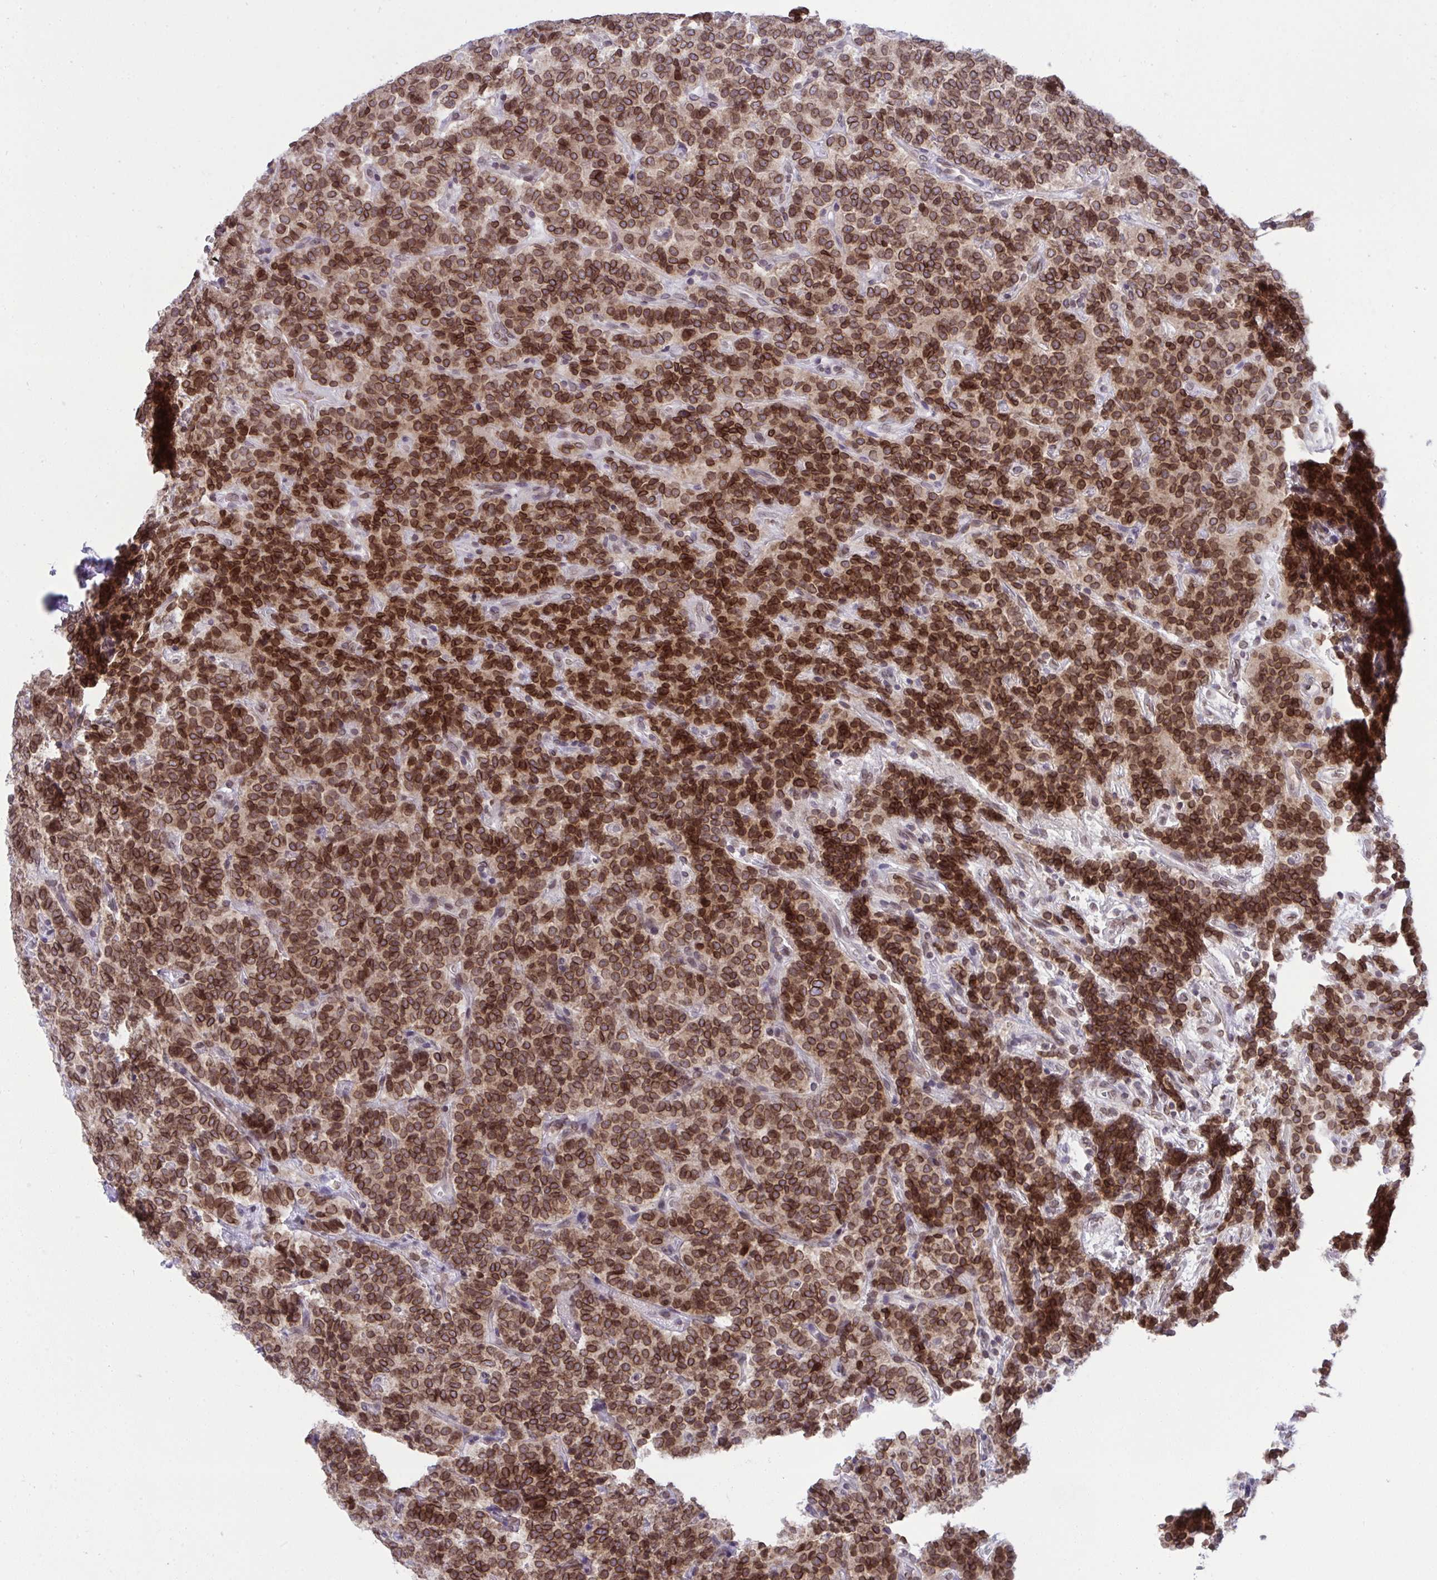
{"staining": {"intensity": "moderate", "quantity": ">75%", "location": "cytoplasmic/membranous,nuclear"}, "tissue": "carcinoid", "cell_type": "Tumor cells", "image_type": "cancer", "snomed": [{"axis": "morphology", "description": "Carcinoid, malignant, NOS"}, {"axis": "topography", "description": "Pancreas"}], "caption": "Malignant carcinoid stained with DAB immunohistochemistry (IHC) shows medium levels of moderate cytoplasmic/membranous and nuclear expression in about >75% of tumor cells.", "gene": "RANBP2", "patient": {"sex": "male", "age": 36}}